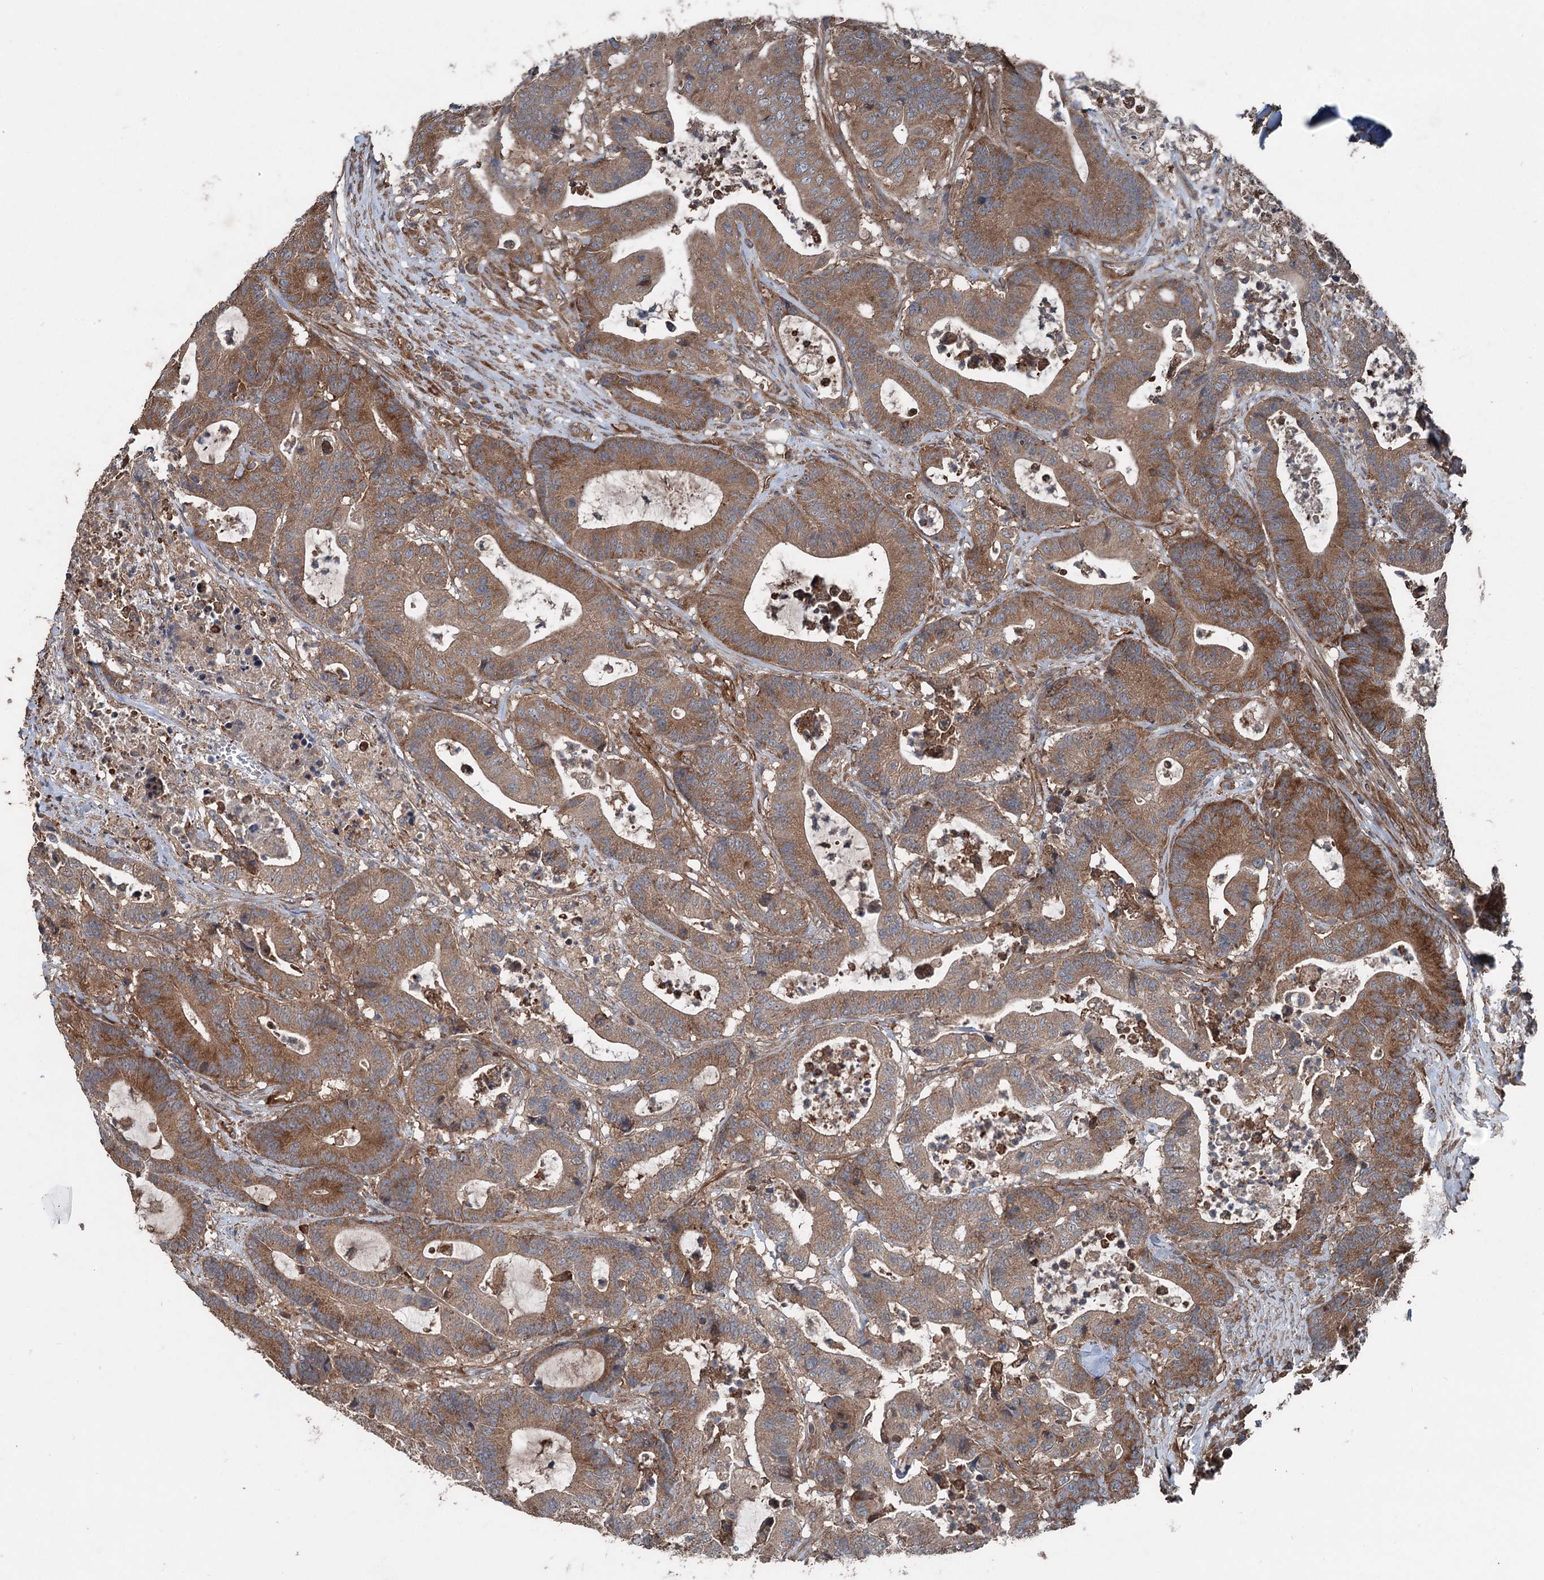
{"staining": {"intensity": "moderate", "quantity": ">75%", "location": "cytoplasmic/membranous"}, "tissue": "colorectal cancer", "cell_type": "Tumor cells", "image_type": "cancer", "snomed": [{"axis": "morphology", "description": "Adenocarcinoma, NOS"}, {"axis": "topography", "description": "Colon"}], "caption": "Protein expression analysis of adenocarcinoma (colorectal) demonstrates moderate cytoplasmic/membranous expression in approximately >75% of tumor cells. The staining is performed using DAB (3,3'-diaminobenzidine) brown chromogen to label protein expression. The nuclei are counter-stained blue using hematoxylin.", "gene": "RNF214", "patient": {"sex": "female", "age": 84}}